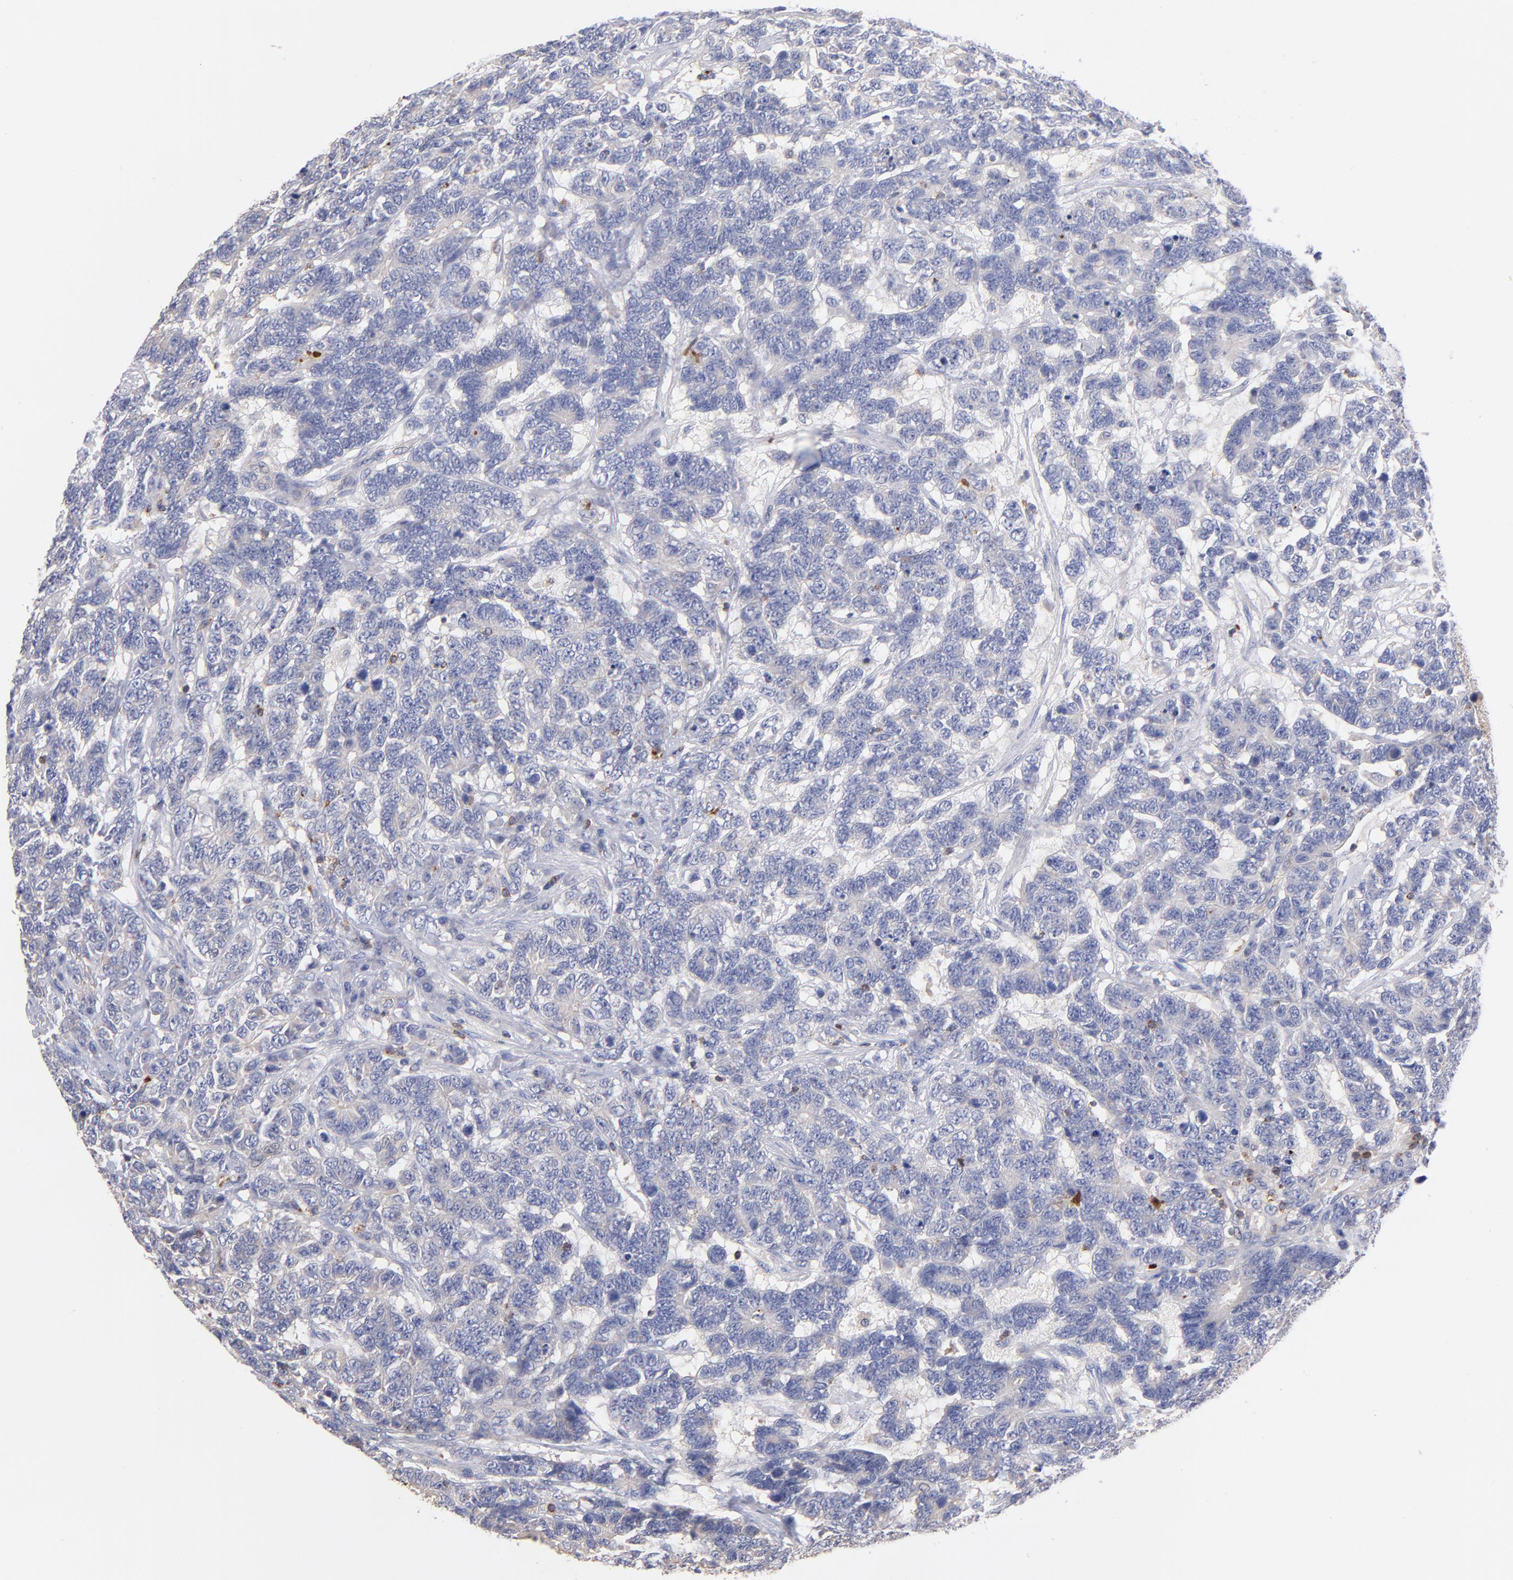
{"staining": {"intensity": "negative", "quantity": "none", "location": "none"}, "tissue": "testis cancer", "cell_type": "Tumor cells", "image_type": "cancer", "snomed": [{"axis": "morphology", "description": "Carcinoma, Embryonal, NOS"}, {"axis": "topography", "description": "Testis"}], "caption": "This is a micrograph of immunohistochemistry staining of testis embryonal carcinoma, which shows no positivity in tumor cells.", "gene": "KREMEN2", "patient": {"sex": "male", "age": 26}}